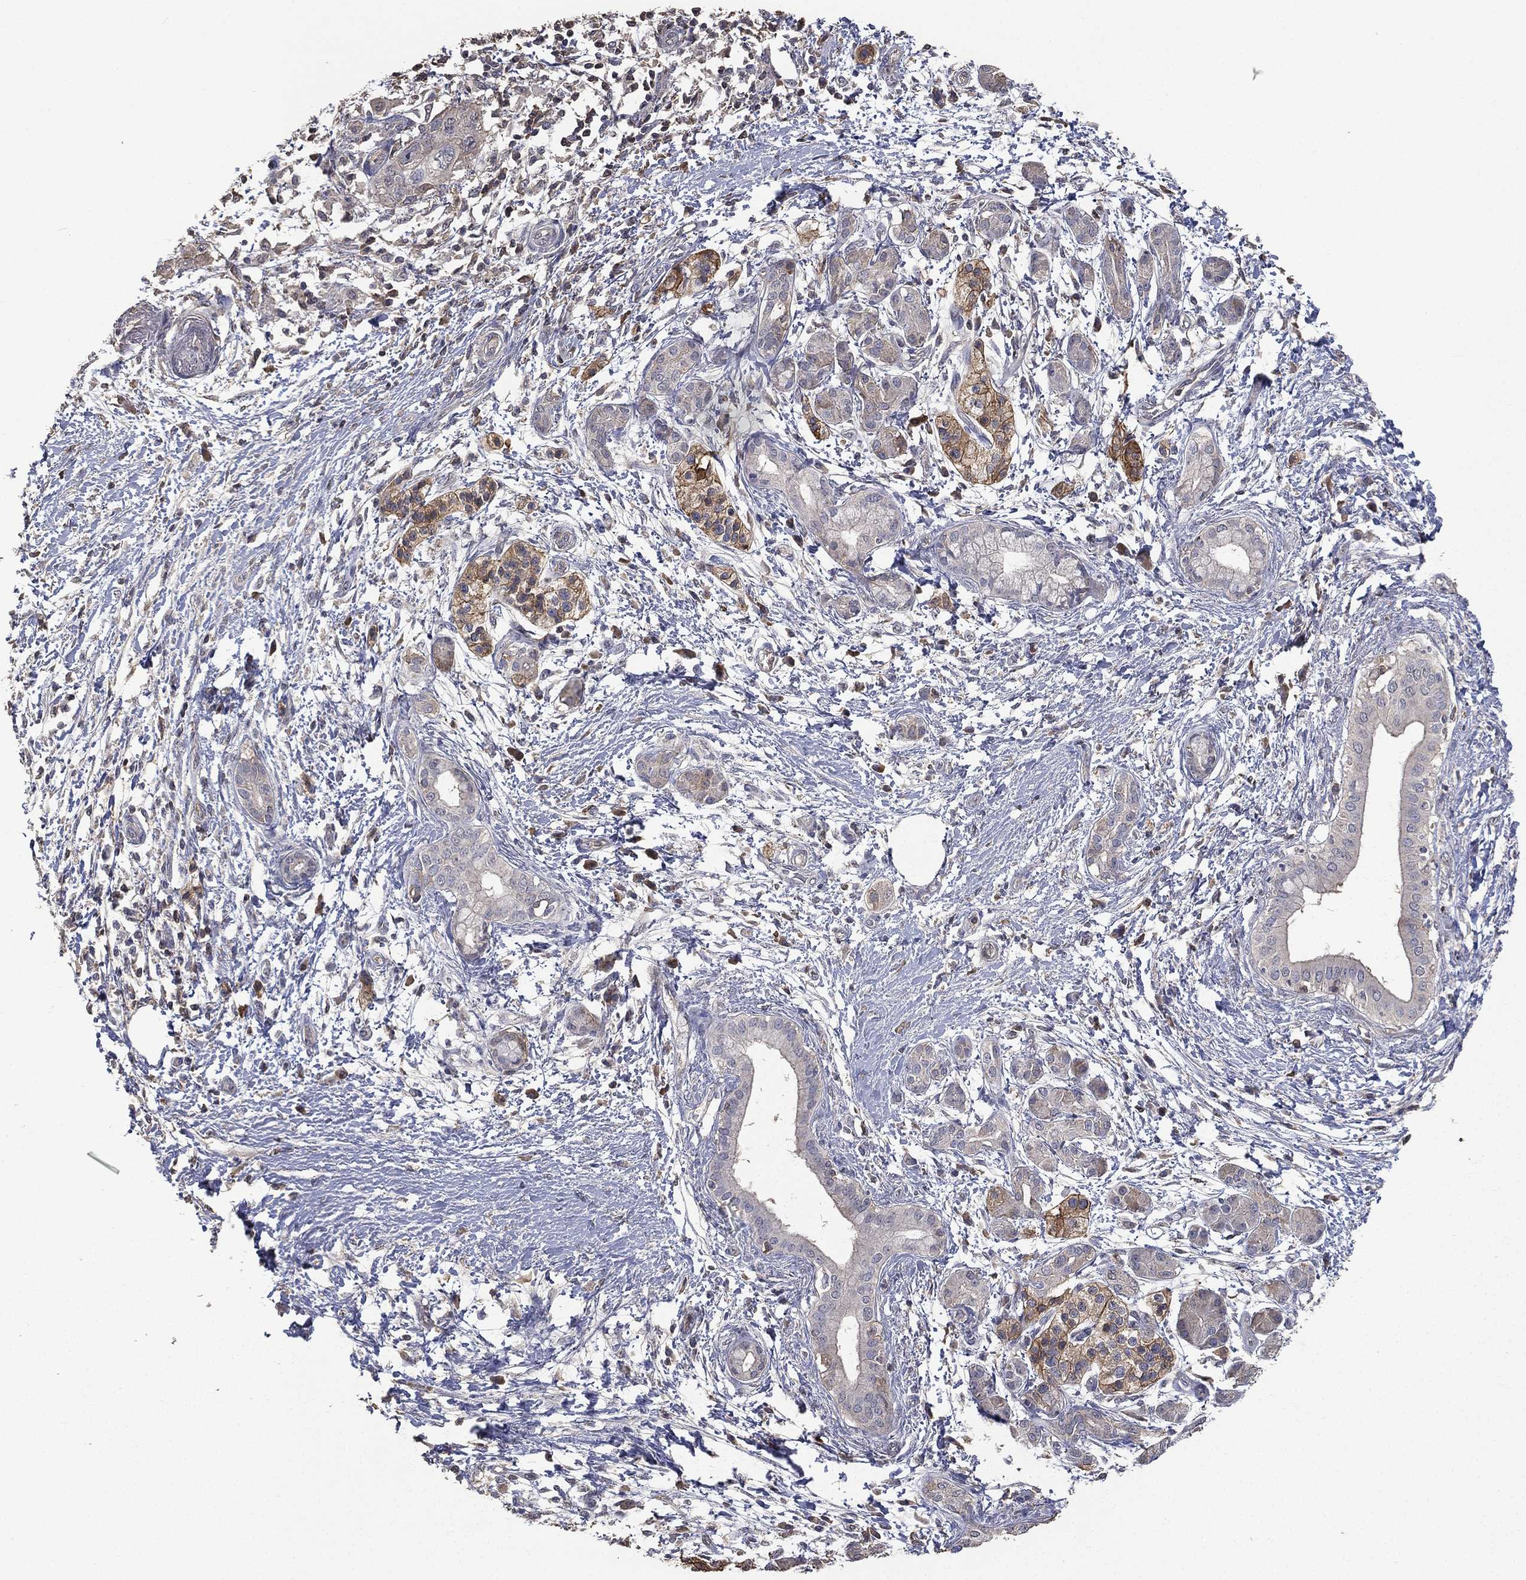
{"staining": {"intensity": "negative", "quantity": "none", "location": "none"}, "tissue": "pancreatic cancer", "cell_type": "Tumor cells", "image_type": "cancer", "snomed": [{"axis": "morphology", "description": "Adenocarcinoma, NOS"}, {"axis": "topography", "description": "Pancreas"}], "caption": "Tumor cells are negative for protein expression in human adenocarcinoma (pancreatic).", "gene": "SNAP25", "patient": {"sex": "female", "age": 72}}